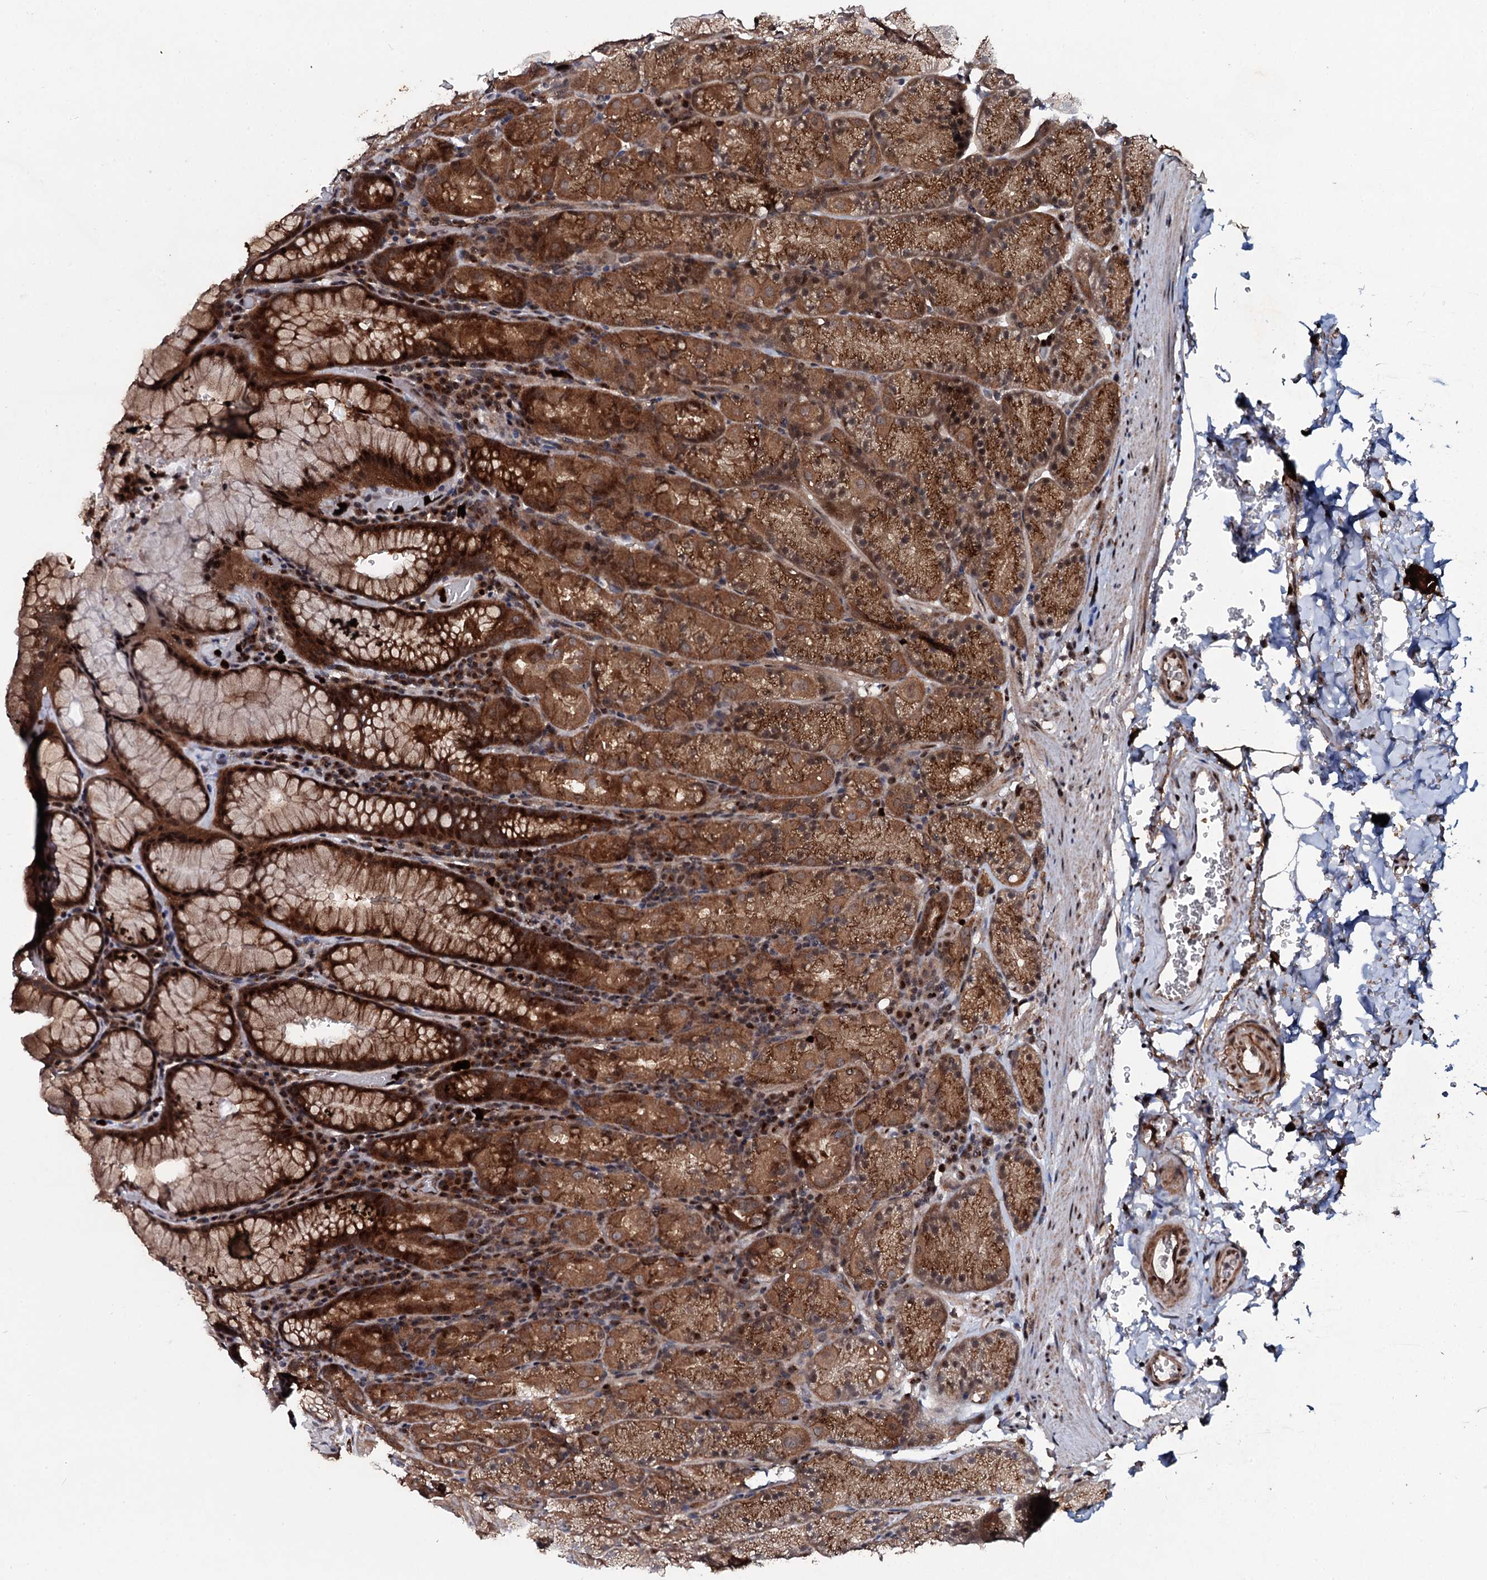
{"staining": {"intensity": "strong", "quantity": ">75%", "location": "cytoplasmic/membranous"}, "tissue": "stomach", "cell_type": "Glandular cells", "image_type": "normal", "snomed": [{"axis": "morphology", "description": "Normal tissue, NOS"}, {"axis": "topography", "description": "Stomach, upper"}, {"axis": "topography", "description": "Stomach, lower"}], "caption": "Immunohistochemistry (DAB (3,3'-diaminobenzidine)) staining of normal stomach reveals strong cytoplasmic/membranous protein positivity in approximately >75% of glandular cells.", "gene": "COG6", "patient": {"sex": "male", "age": 80}}